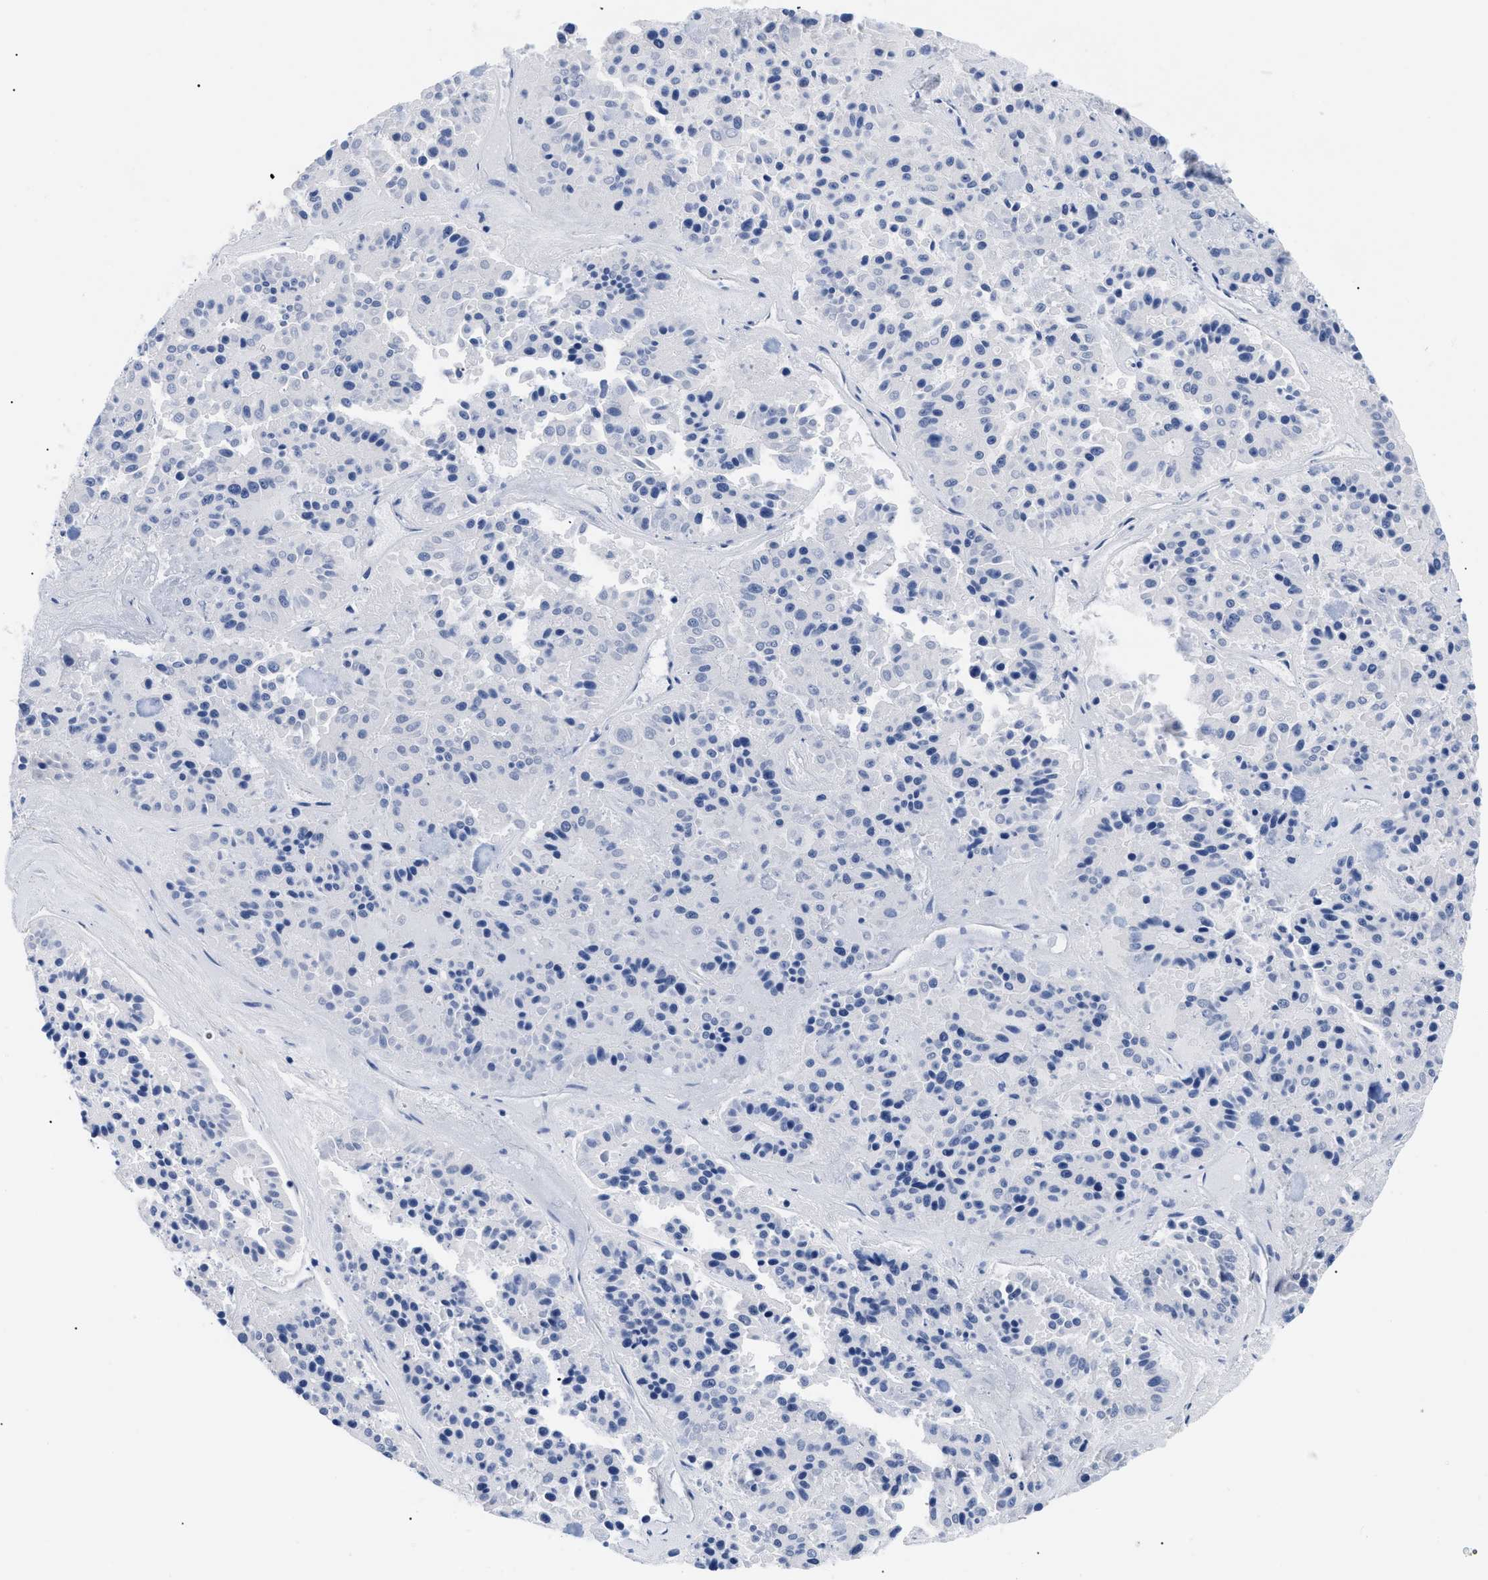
{"staining": {"intensity": "negative", "quantity": "none", "location": "none"}, "tissue": "pancreatic cancer", "cell_type": "Tumor cells", "image_type": "cancer", "snomed": [{"axis": "morphology", "description": "Adenocarcinoma, NOS"}, {"axis": "topography", "description": "Pancreas"}], "caption": "This is an immunohistochemistry (IHC) photomicrograph of human pancreatic cancer (adenocarcinoma). There is no expression in tumor cells.", "gene": "GPR149", "patient": {"sex": "male", "age": 50}}